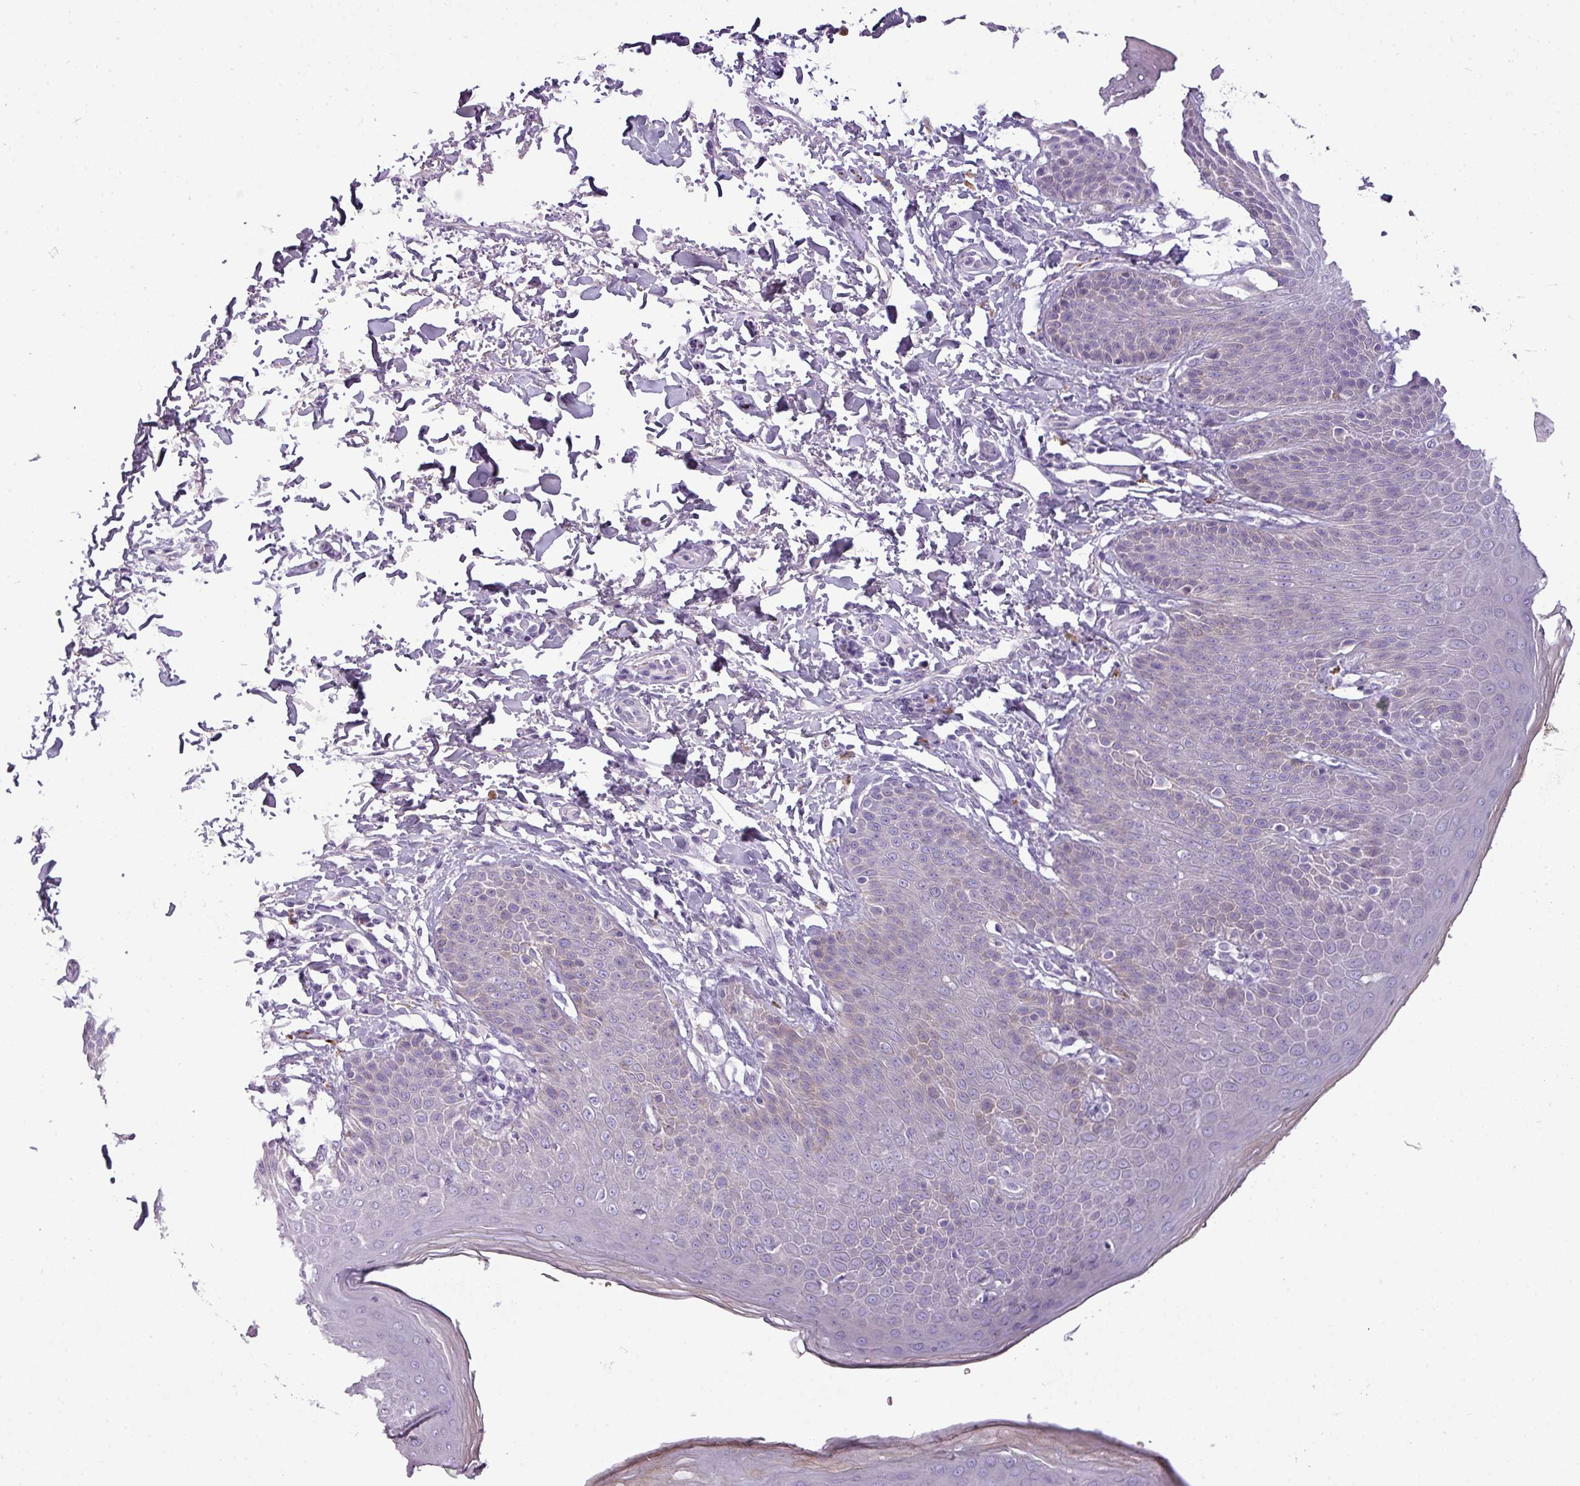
{"staining": {"intensity": "negative", "quantity": "none", "location": "none"}, "tissue": "skin", "cell_type": "Epidermal cells", "image_type": "normal", "snomed": [{"axis": "morphology", "description": "Normal tissue, NOS"}, {"axis": "topography", "description": "Peripheral nerve tissue"}], "caption": "The immunohistochemistry (IHC) image has no significant positivity in epidermal cells of skin.", "gene": "DNAAF9", "patient": {"sex": "male", "age": 51}}